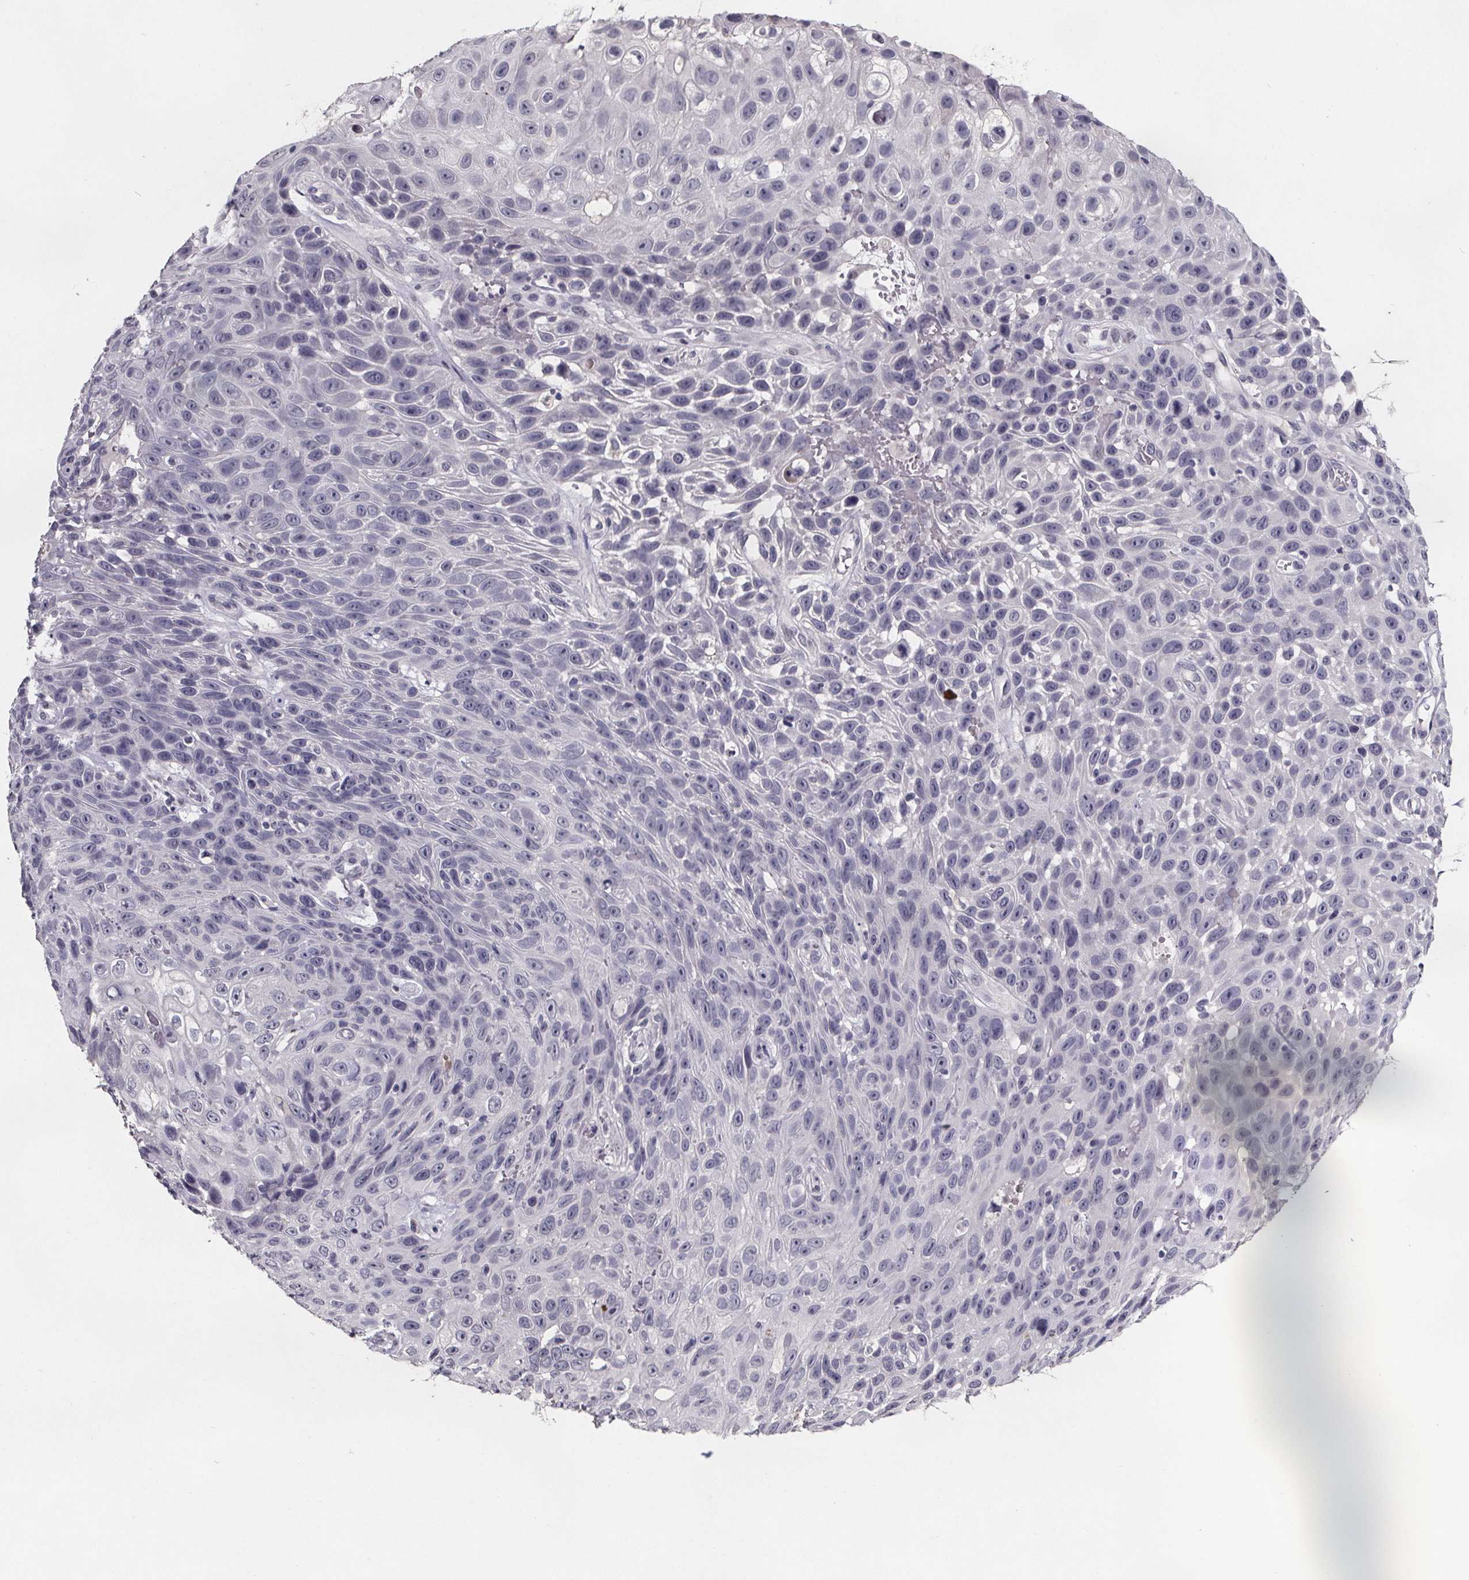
{"staining": {"intensity": "negative", "quantity": "none", "location": "none"}, "tissue": "skin cancer", "cell_type": "Tumor cells", "image_type": "cancer", "snomed": [{"axis": "morphology", "description": "Squamous cell carcinoma, NOS"}, {"axis": "topography", "description": "Skin"}], "caption": "This is a histopathology image of immunohistochemistry (IHC) staining of squamous cell carcinoma (skin), which shows no positivity in tumor cells.", "gene": "AR", "patient": {"sex": "male", "age": 82}}